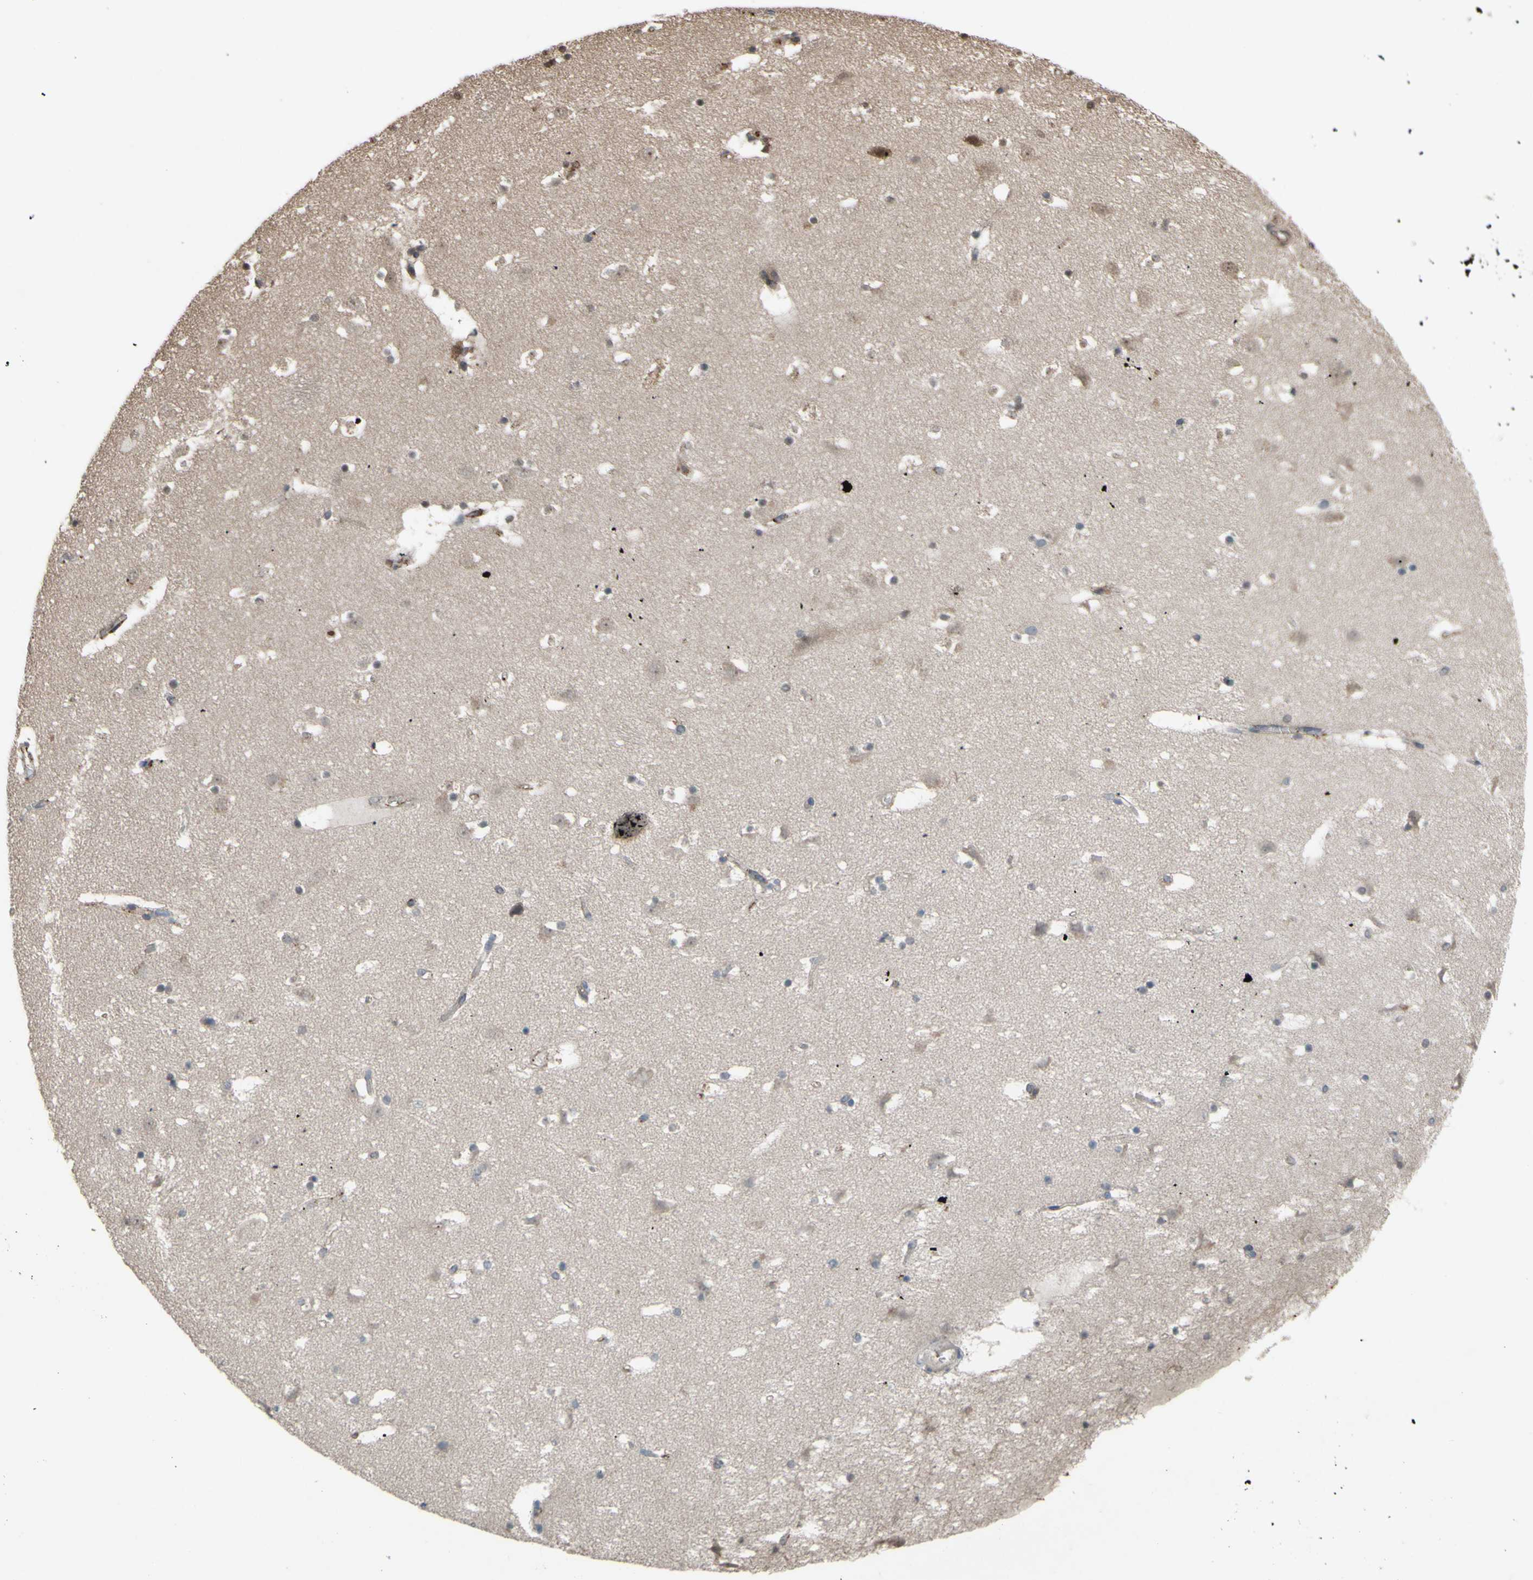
{"staining": {"intensity": "negative", "quantity": "none", "location": "none"}, "tissue": "caudate", "cell_type": "Glial cells", "image_type": "normal", "snomed": [{"axis": "morphology", "description": "Normal tissue, NOS"}, {"axis": "topography", "description": "Lateral ventricle wall"}], "caption": "Immunohistochemical staining of benign caudate exhibits no significant expression in glial cells. Brightfield microscopy of immunohistochemistry stained with DAB (brown) and hematoxylin (blue), captured at high magnification.", "gene": "PTGDS", "patient": {"sex": "male", "age": 45}}